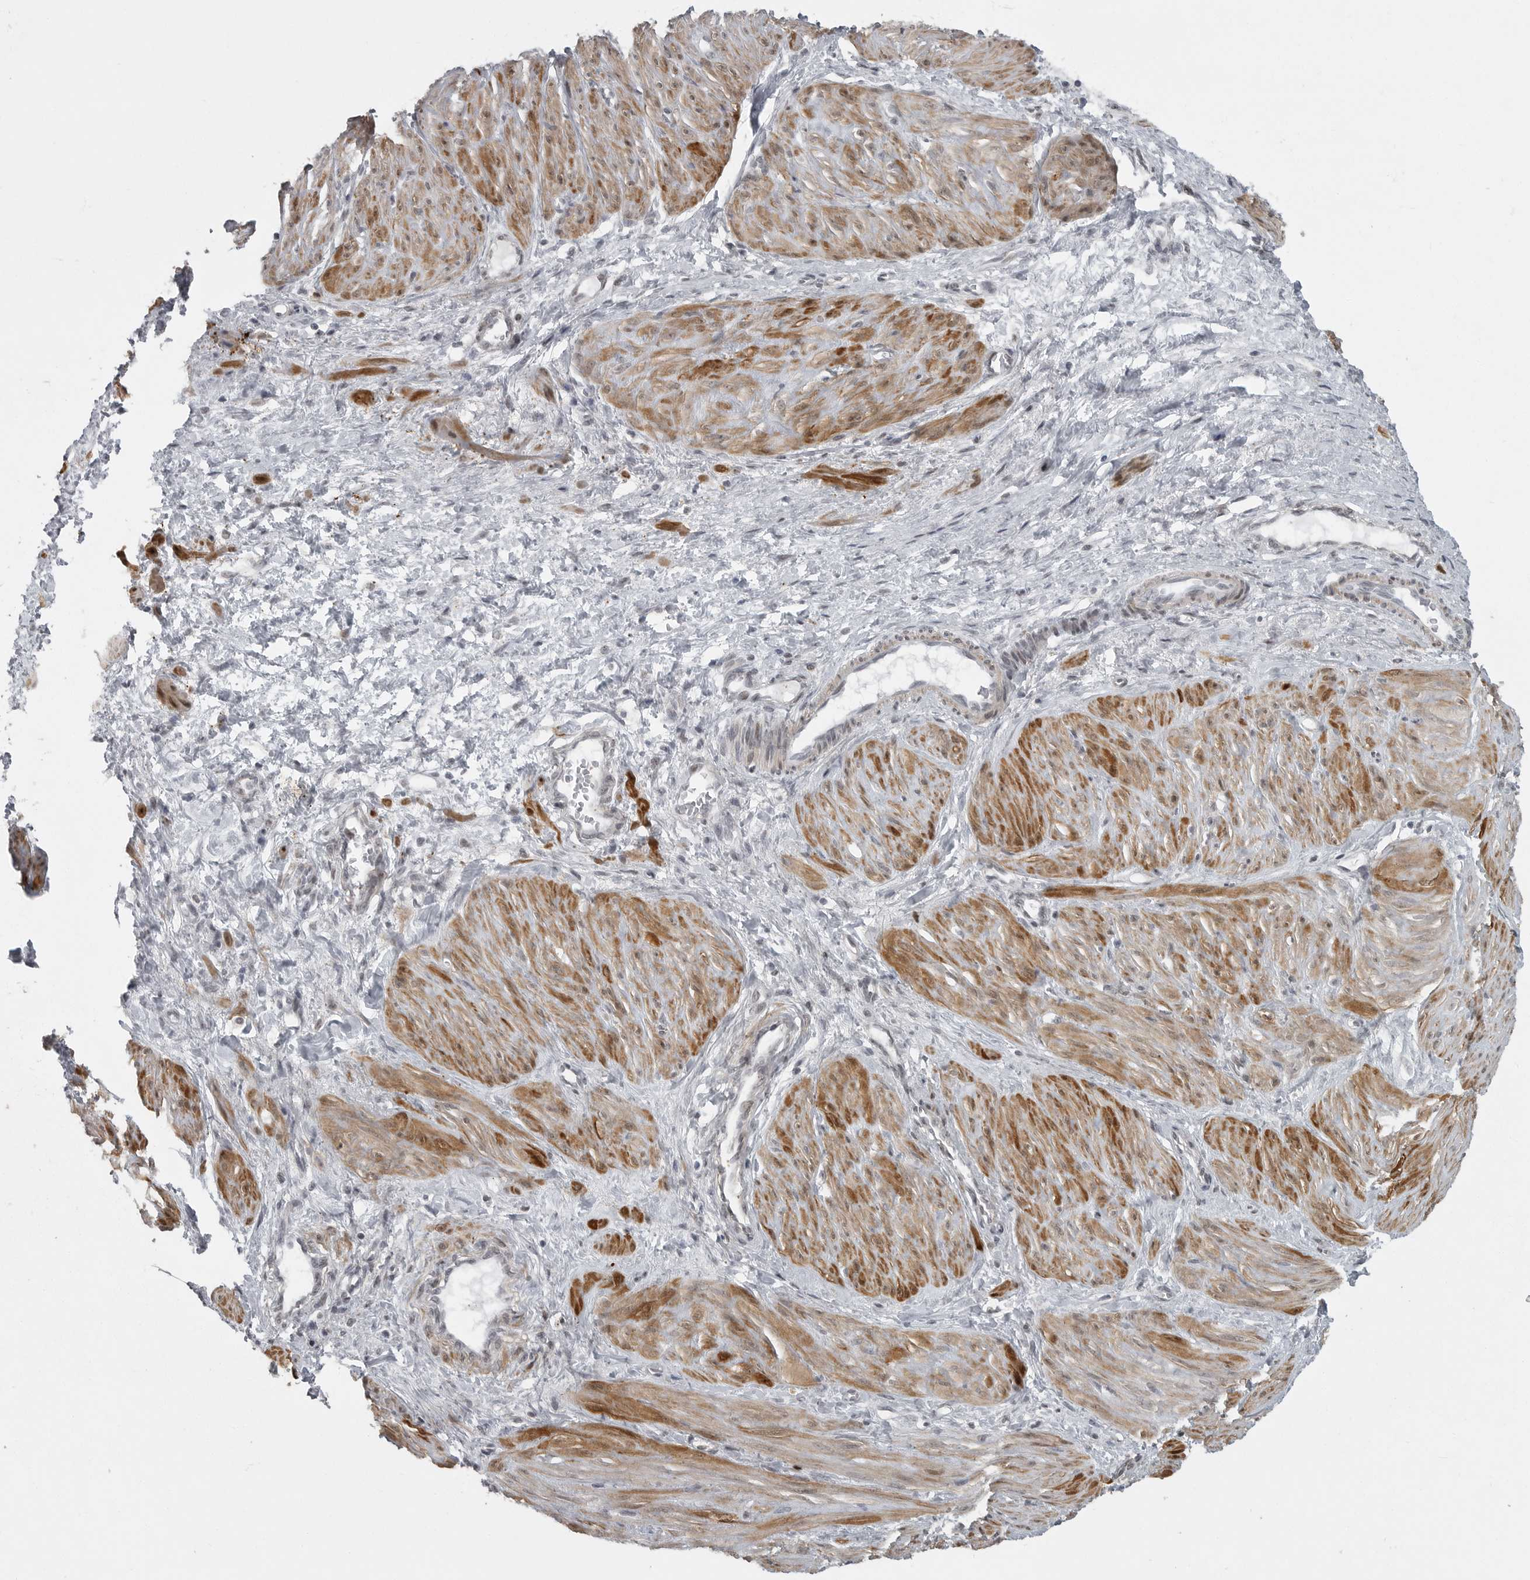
{"staining": {"intensity": "strong", "quantity": ">75%", "location": "cytoplasmic/membranous,nuclear"}, "tissue": "smooth muscle", "cell_type": "Smooth muscle cells", "image_type": "normal", "snomed": [{"axis": "morphology", "description": "Normal tissue, NOS"}, {"axis": "topography", "description": "Endometrium"}], "caption": "Protein expression analysis of normal human smooth muscle reveals strong cytoplasmic/membranous,nuclear expression in approximately >75% of smooth muscle cells. The protein is stained brown, and the nuclei are stained in blue (DAB (3,3'-diaminobenzidine) IHC with brightfield microscopy, high magnification).", "gene": "HMGN3", "patient": {"sex": "female", "age": 33}}